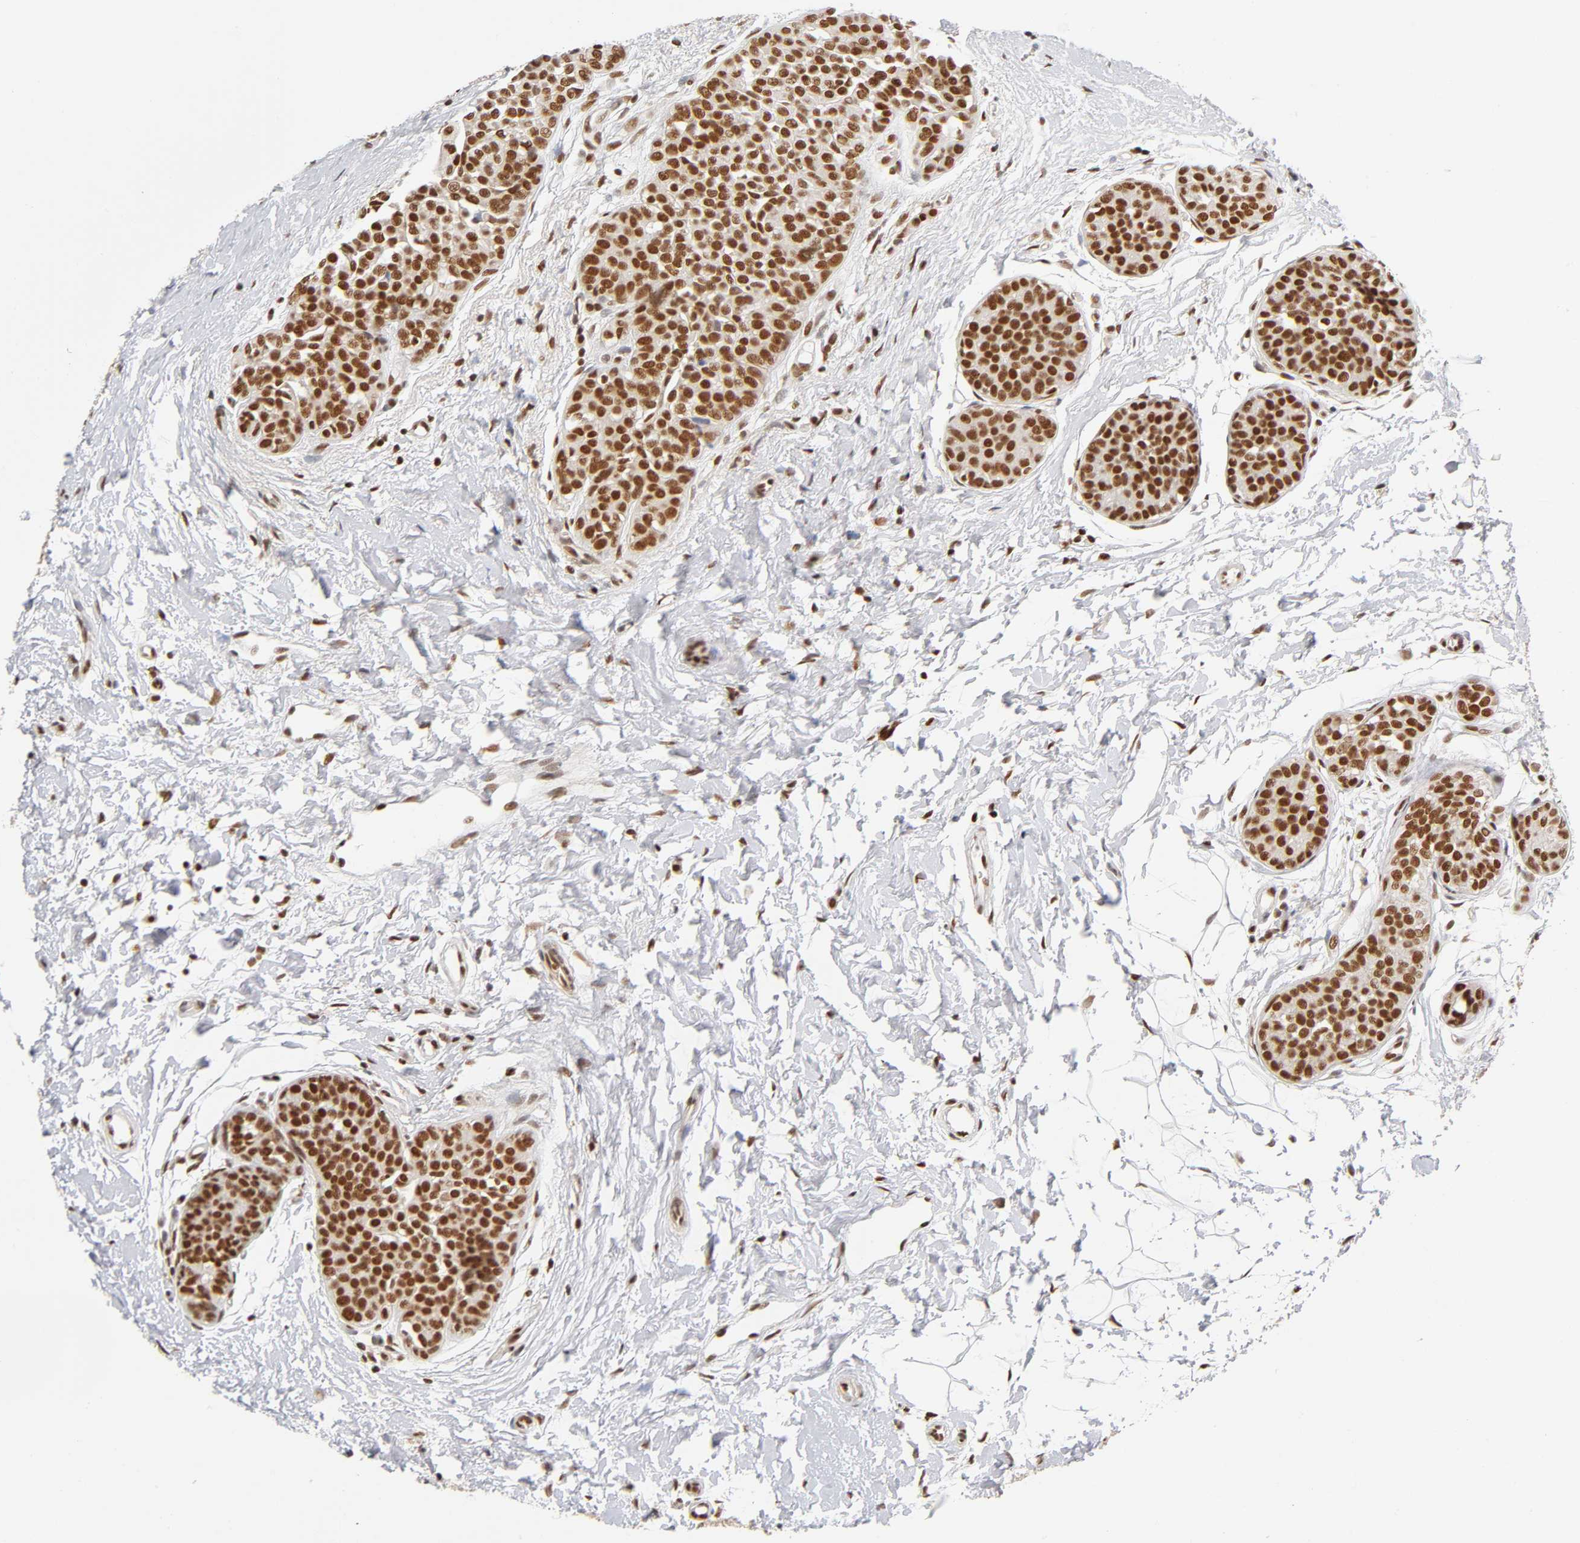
{"staining": {"intensity": "strong", "quantity": ">75%", "location": "nuclear"}, "tissue": "breast cancer", "cell_type": "Tumor cells", "image_type": "cancer", "snomed": [{"axis": "morphology", "description": "Lobular carcinoma, in situ"}, {"axis": "morphology", "description": "Lobular carcinoma"}, {"axis": "topography", "description": "Breast"}], "caption": "DAB (3,3'-diaminobenzidine) immunohistochemical staining of breast cancer exhibits strong nuclear protein positivity in approximately >75% of tumor cells.", "gene": "ILKAP", "patient": {"sex": "female", "age": 41}}